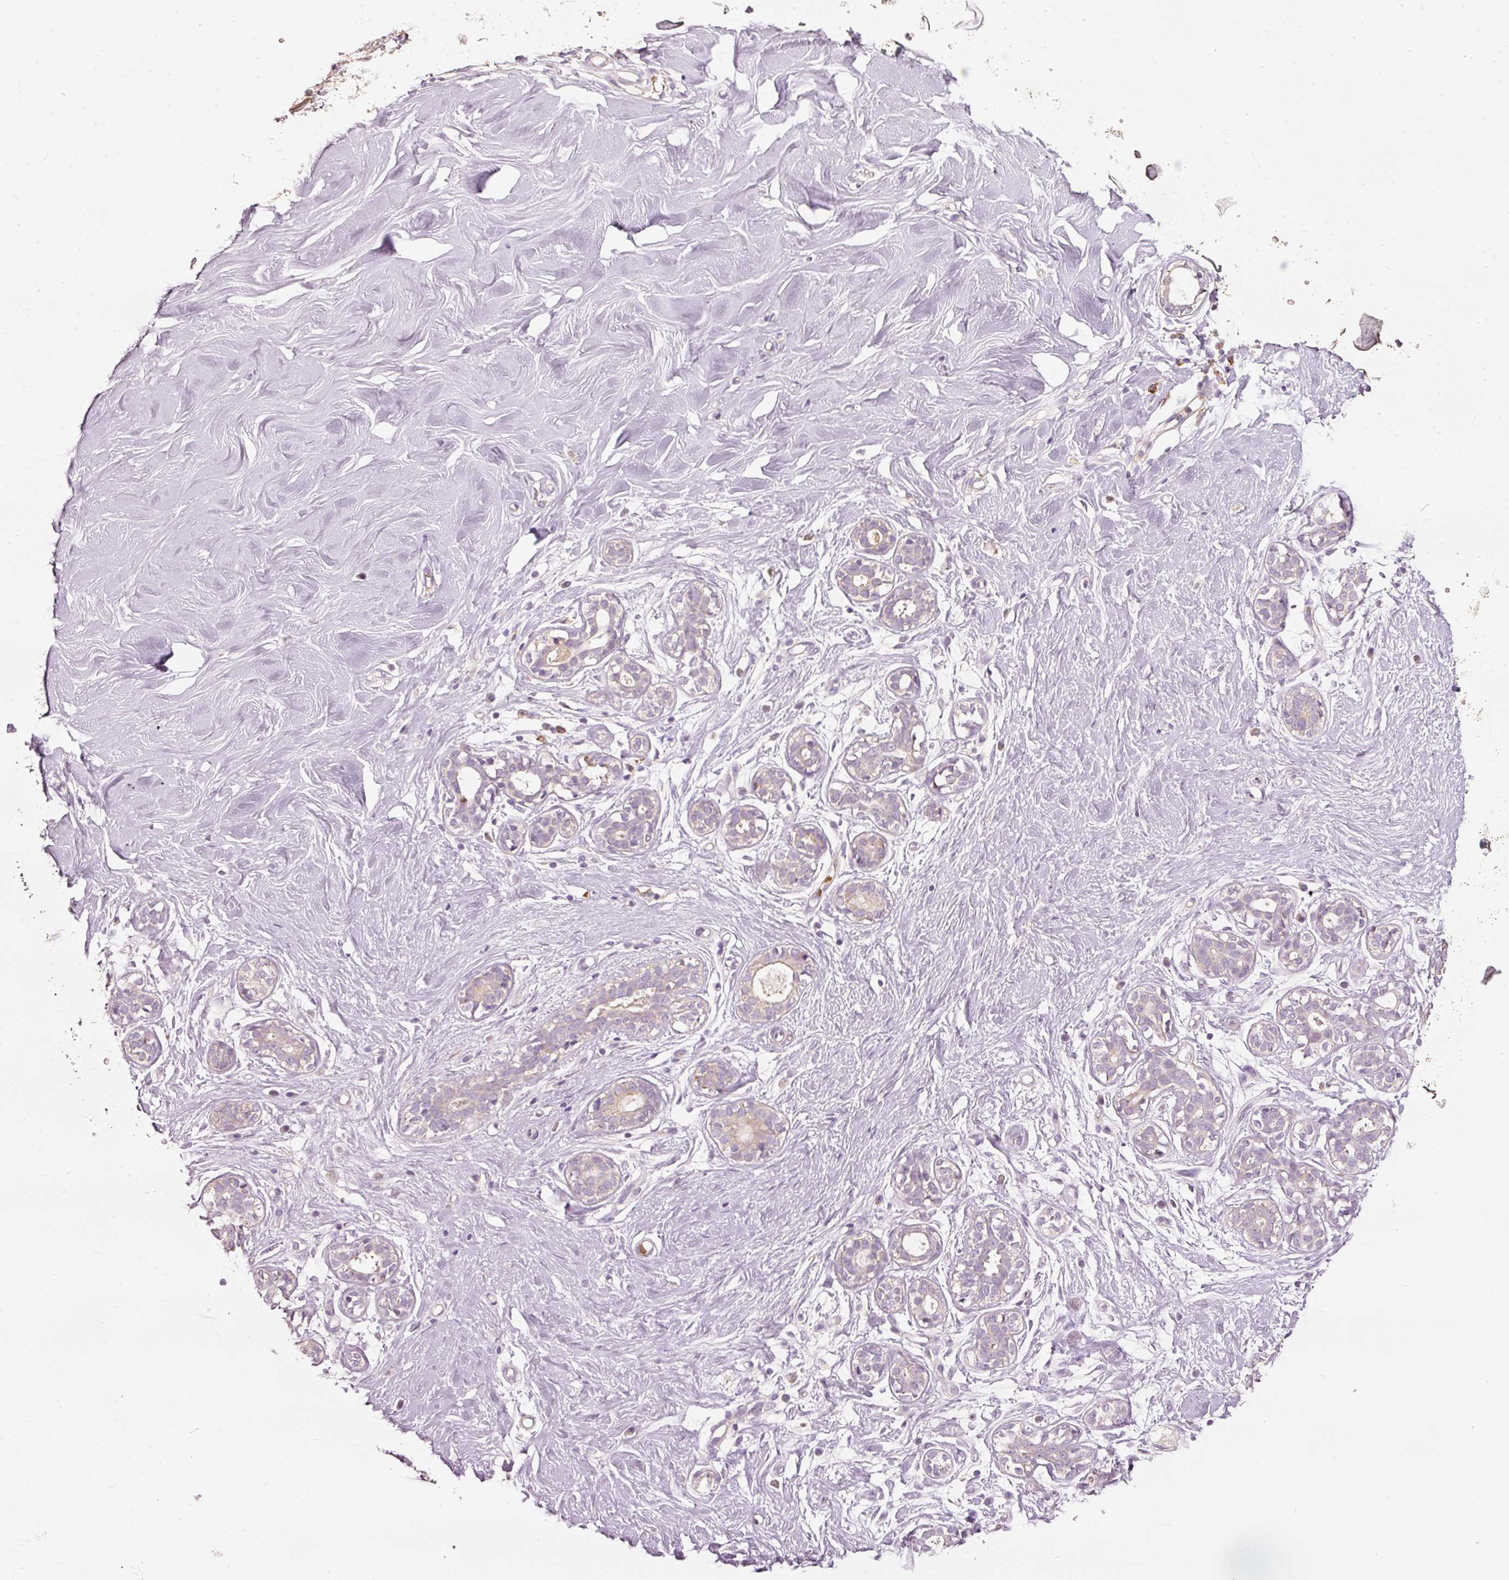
{"staining": {"intensity": "negative", "quantity": "none", "location": "none"}, "tissue": "breast", "cell_type": "Adipocytes", "image_type": "normal", "snomed": [{"axis": "morphology", "description": "Normal tissue, NOS"}, {"axis": "topography", "description": "Breast"}], "caption": "High power microscopy micrograph of an IHC photomicrograph of normal breast, revealing no significant staining in adipocytes.", "gene": "KLHL21", "patient": {"sex": "female", "age": 27}}